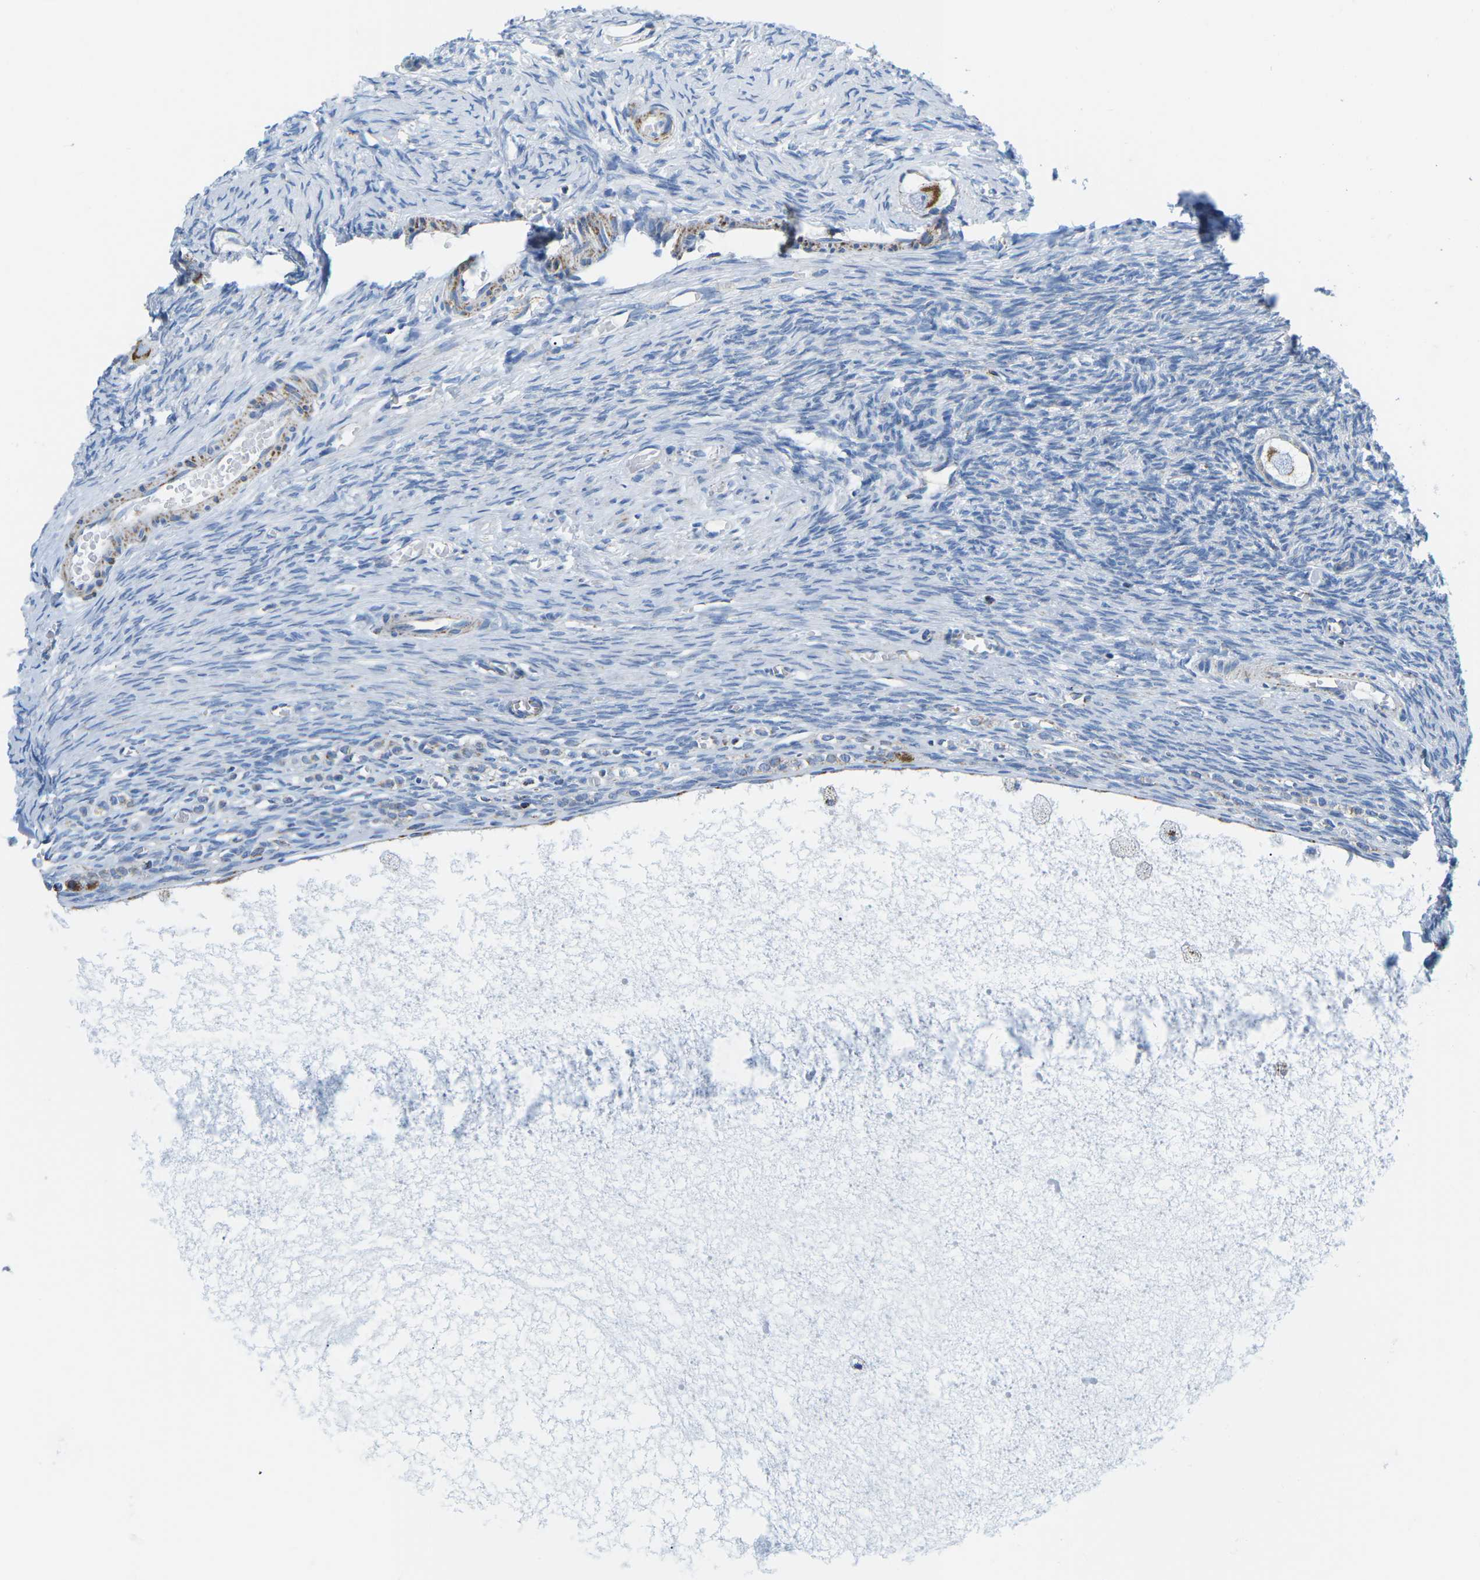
{"staining": {"intensity": "moderate", "quantity": ">75%", "location": "cytoplasmic/membranous"}, "tissue": "ovary", "cell_type": "Follicle cells", "image_type": "normal", "snomed": [{"axis": "morphology", "description": "Normal tissue, NOS"}, {"axis": "topography", "description": "Ovary"}], "caption": "The micrograph displays immunohistochemical staining of unremarkable ovary. There is moderate cytoplasmic/membranous positivity is seen in about >75% of follicle cells.", "gene": "COX6C", "patient": {"sex": "female", "age": 27}}